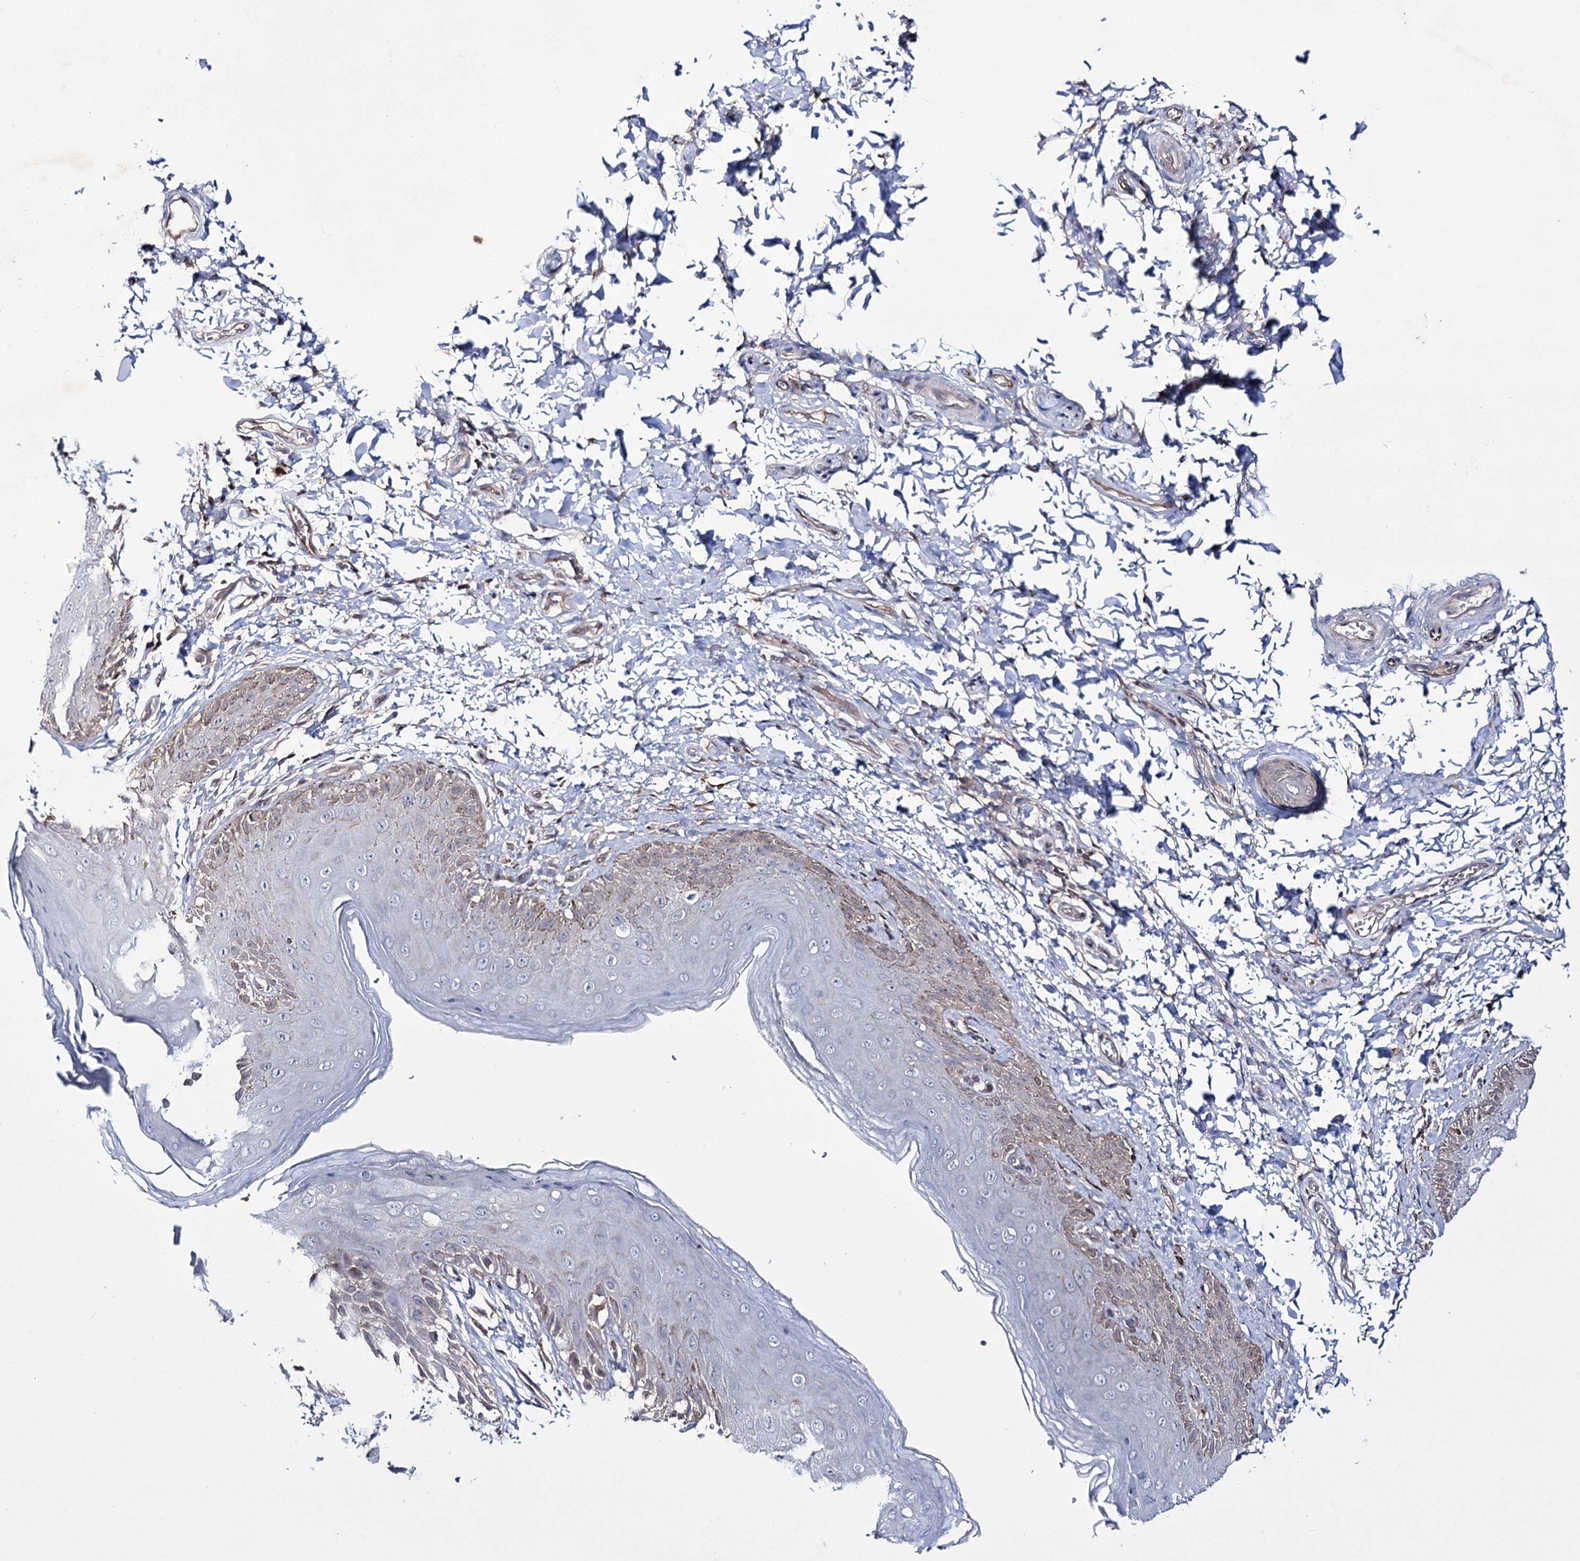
{"staining": {"intensity": "moderate", "quantity": "25%-75%", "location": "cytoplasmic/membranous"}, "tissue": "skin", "cell_type": "Epidermal cells", "image_type": "normal", "snomed": [{"axis": "morphology", "description": "Normal tissue, NOS"}, {"axis": "topography", "description": "Anal"}], "caption": "Protein staining shows moderate cytoplasmic/membranous expression in approximately 25%-75% of epidermal cells in unremarkable skin. The staining was performed using DAB (3,3'-diaminobenzidine) to visualize the protein expression in brown, while the nuclei were stained in blue with hematoxylin (Magnification: 20x).", "gene": "PTER", "patient": {"sex": "male", "age": 44}}